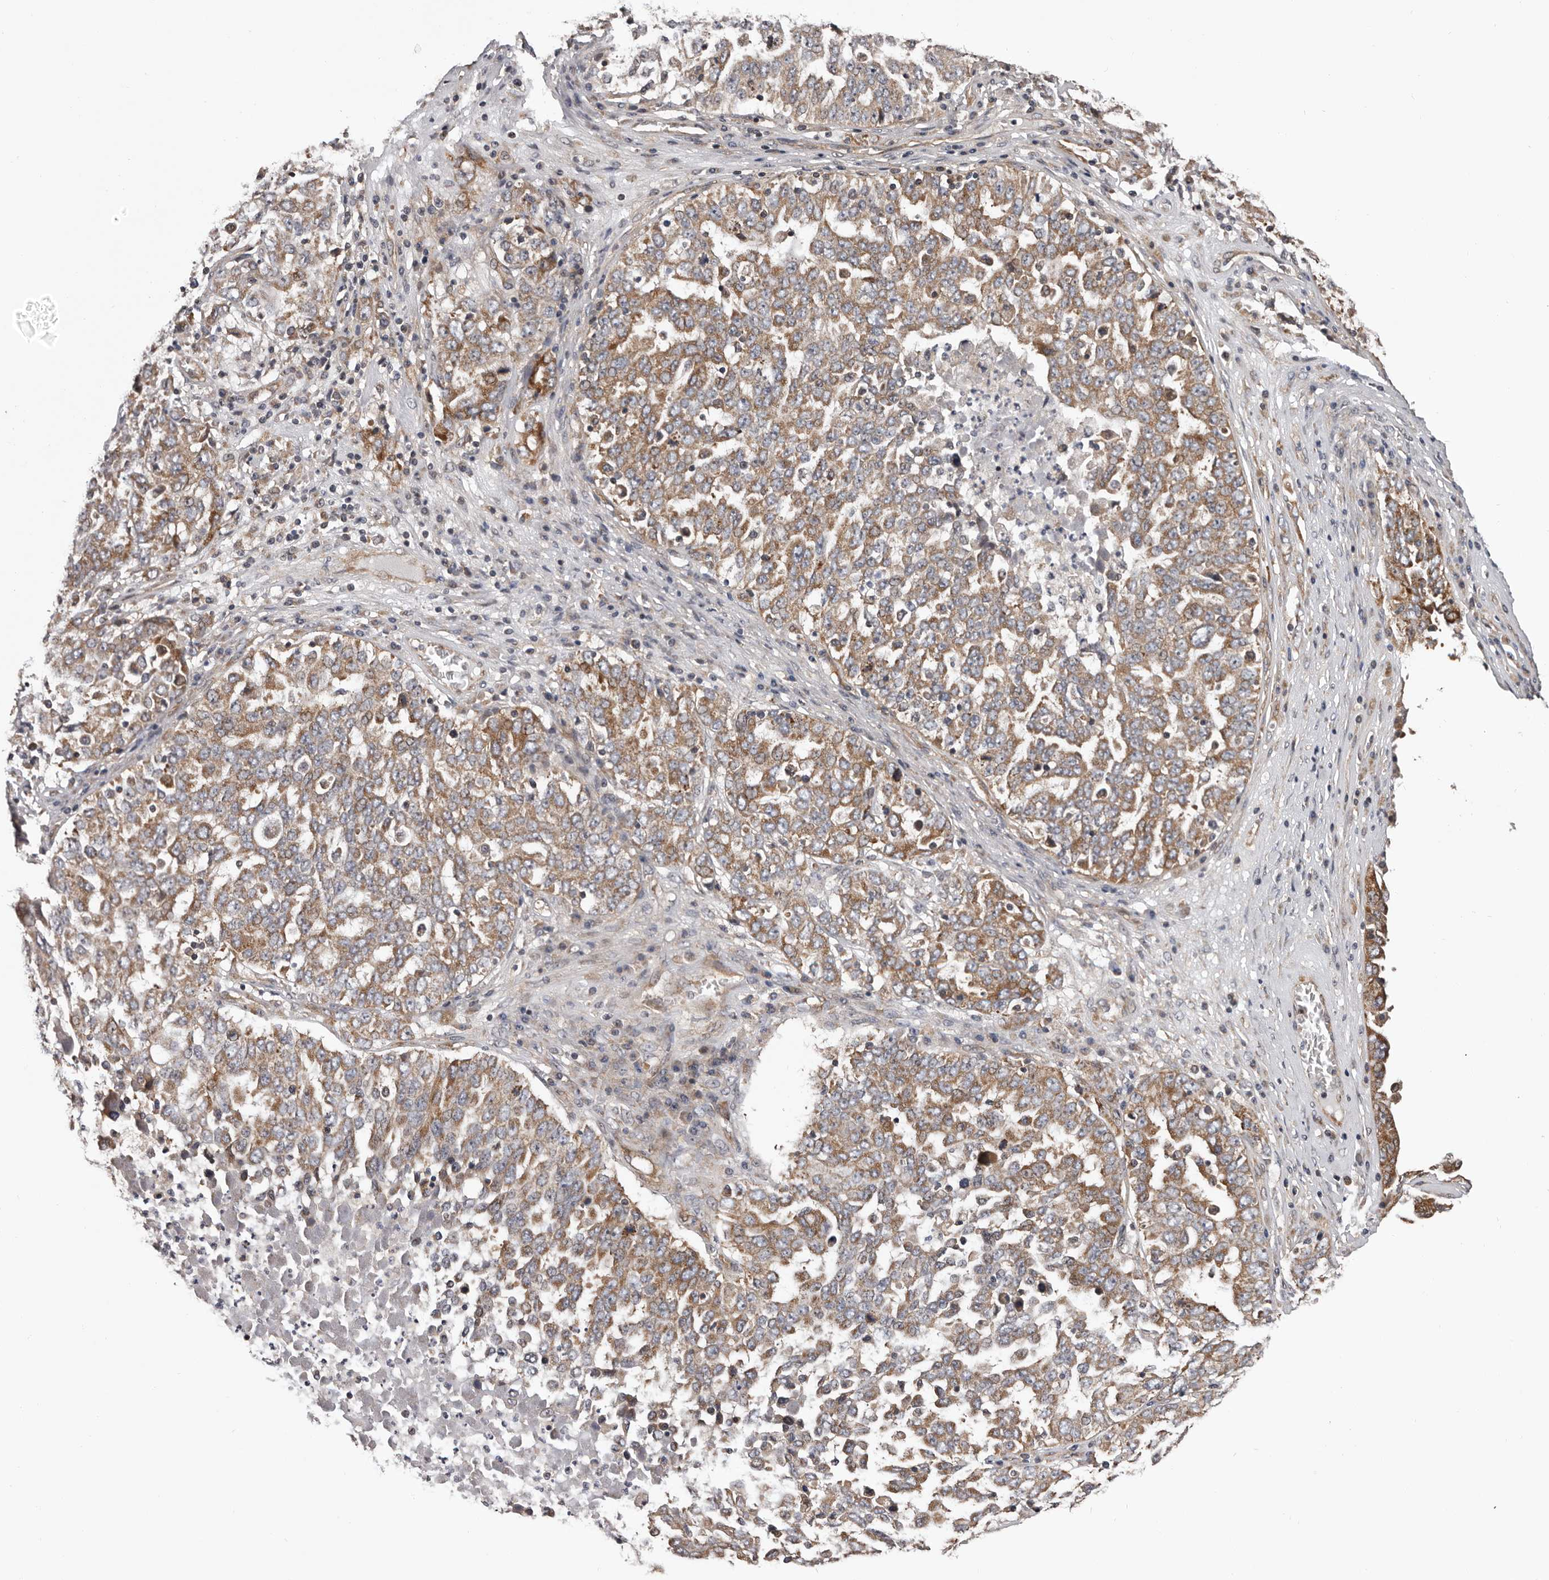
{"staining": {"intensity": "moderate", "quantity": ">75%", "location": "cytoplasmic/membranous"}, "tissue": "ovarian cancer", "cell_type": "Tumor cells", "image_type": "cancer", "snomed": [{"axis": "morphology", "description": "Carcinoma, endometroid"}, {"axis": "topography", "description": "Ovary"}], "caption": "High-power microscopy captured an IHC histopathology image of ovarian endometroid carcinoma, revealing moderate cytoplasmic/membranous expression in about >75% of tumor cells.", "gene": "VPS37A", "patient": {"sex": "female", "age": 62}}